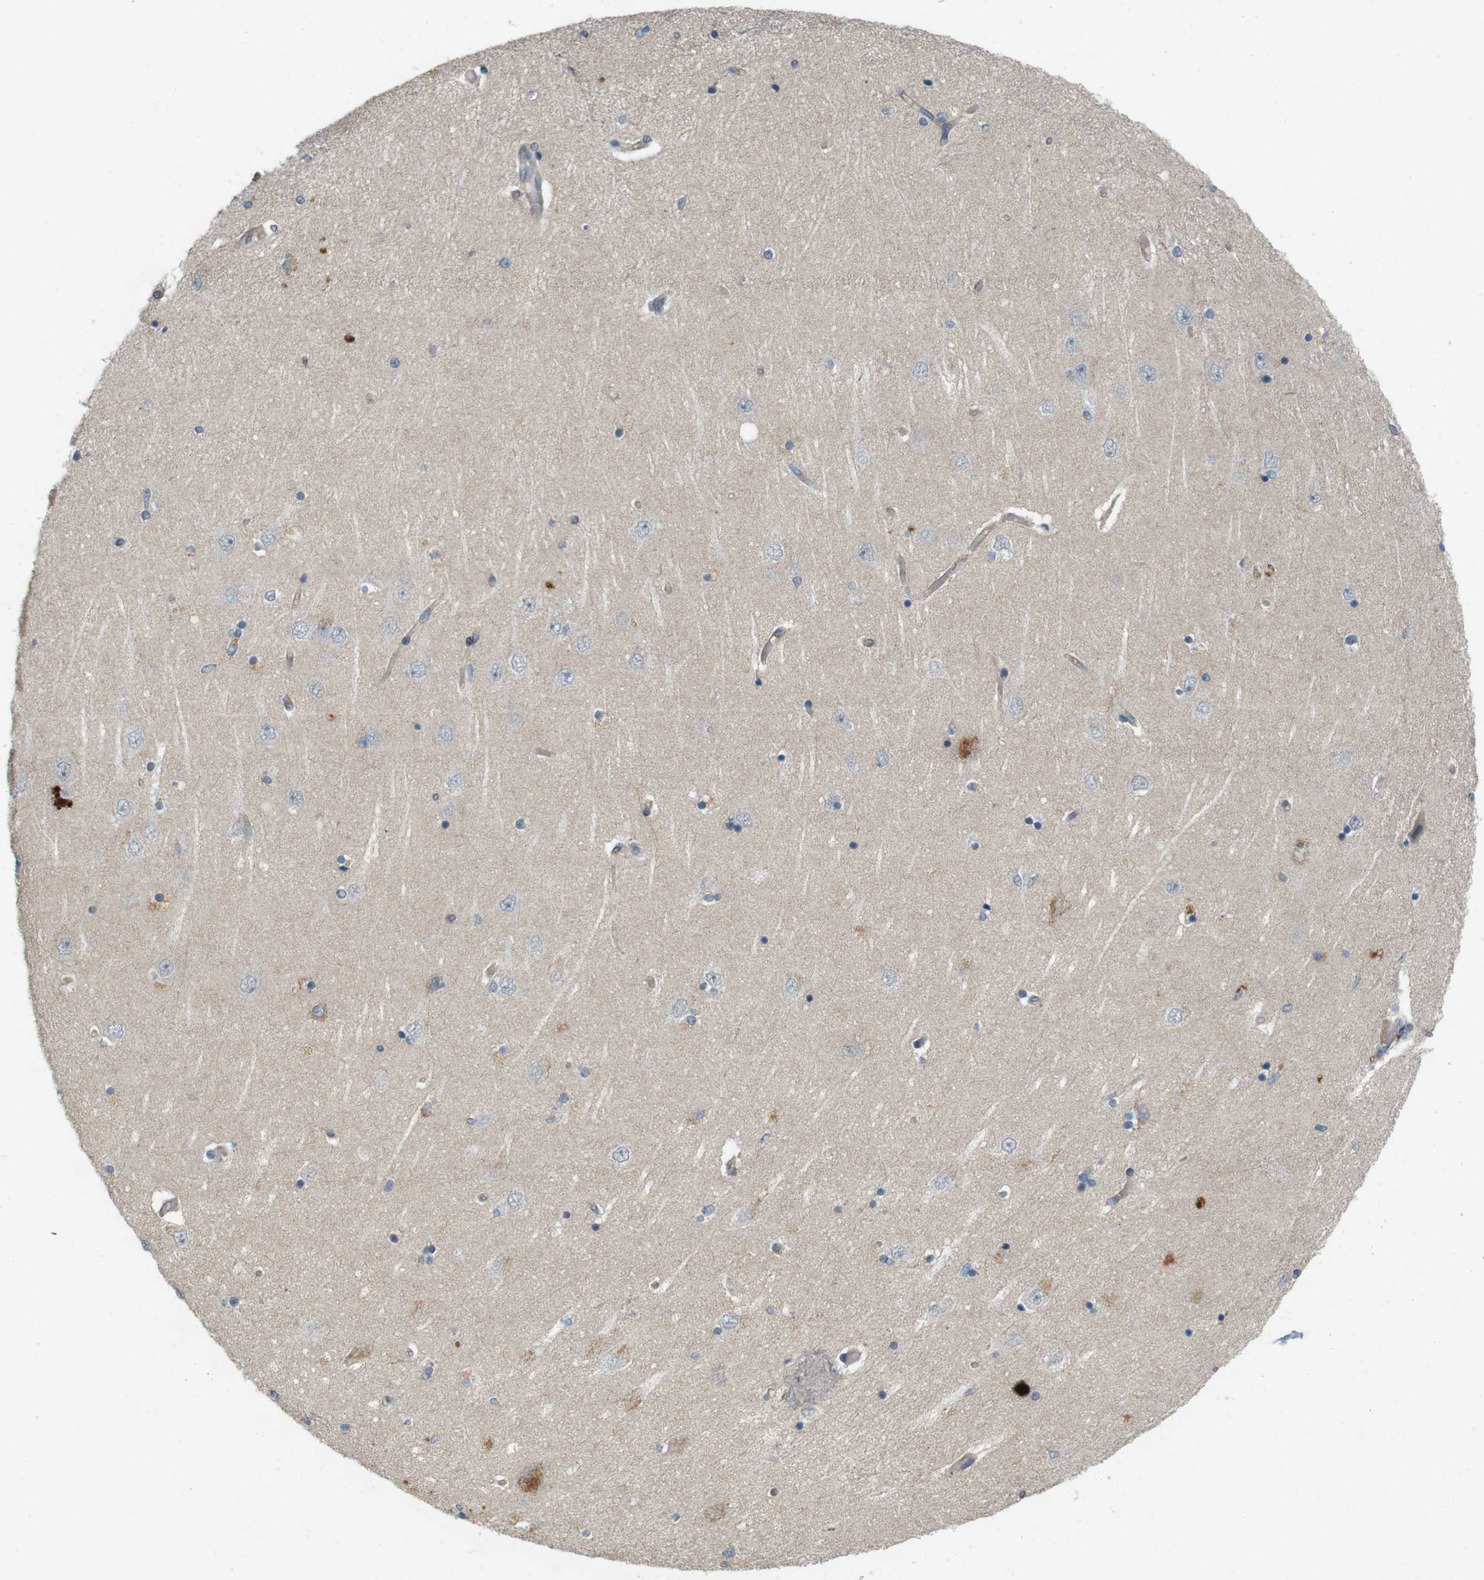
{"staining": {"intensity": "negative", "quantity": "none", "location": "none"}, "tissue": "hippocampus", "cell_type": "Glial cells", "image_type": "normal", "snomed": [{"axis": "morphology", "description": "Normal tissue, NOS"}, {"axis": "topography", "description": "Hippocampus"}], "caption": "The micrograph demonstrates no significant staining in glial cells of hippocampus. Nuclei are stained in blue.", "gene": "PVR", "patient": {"sex": "female", "age": 54}}